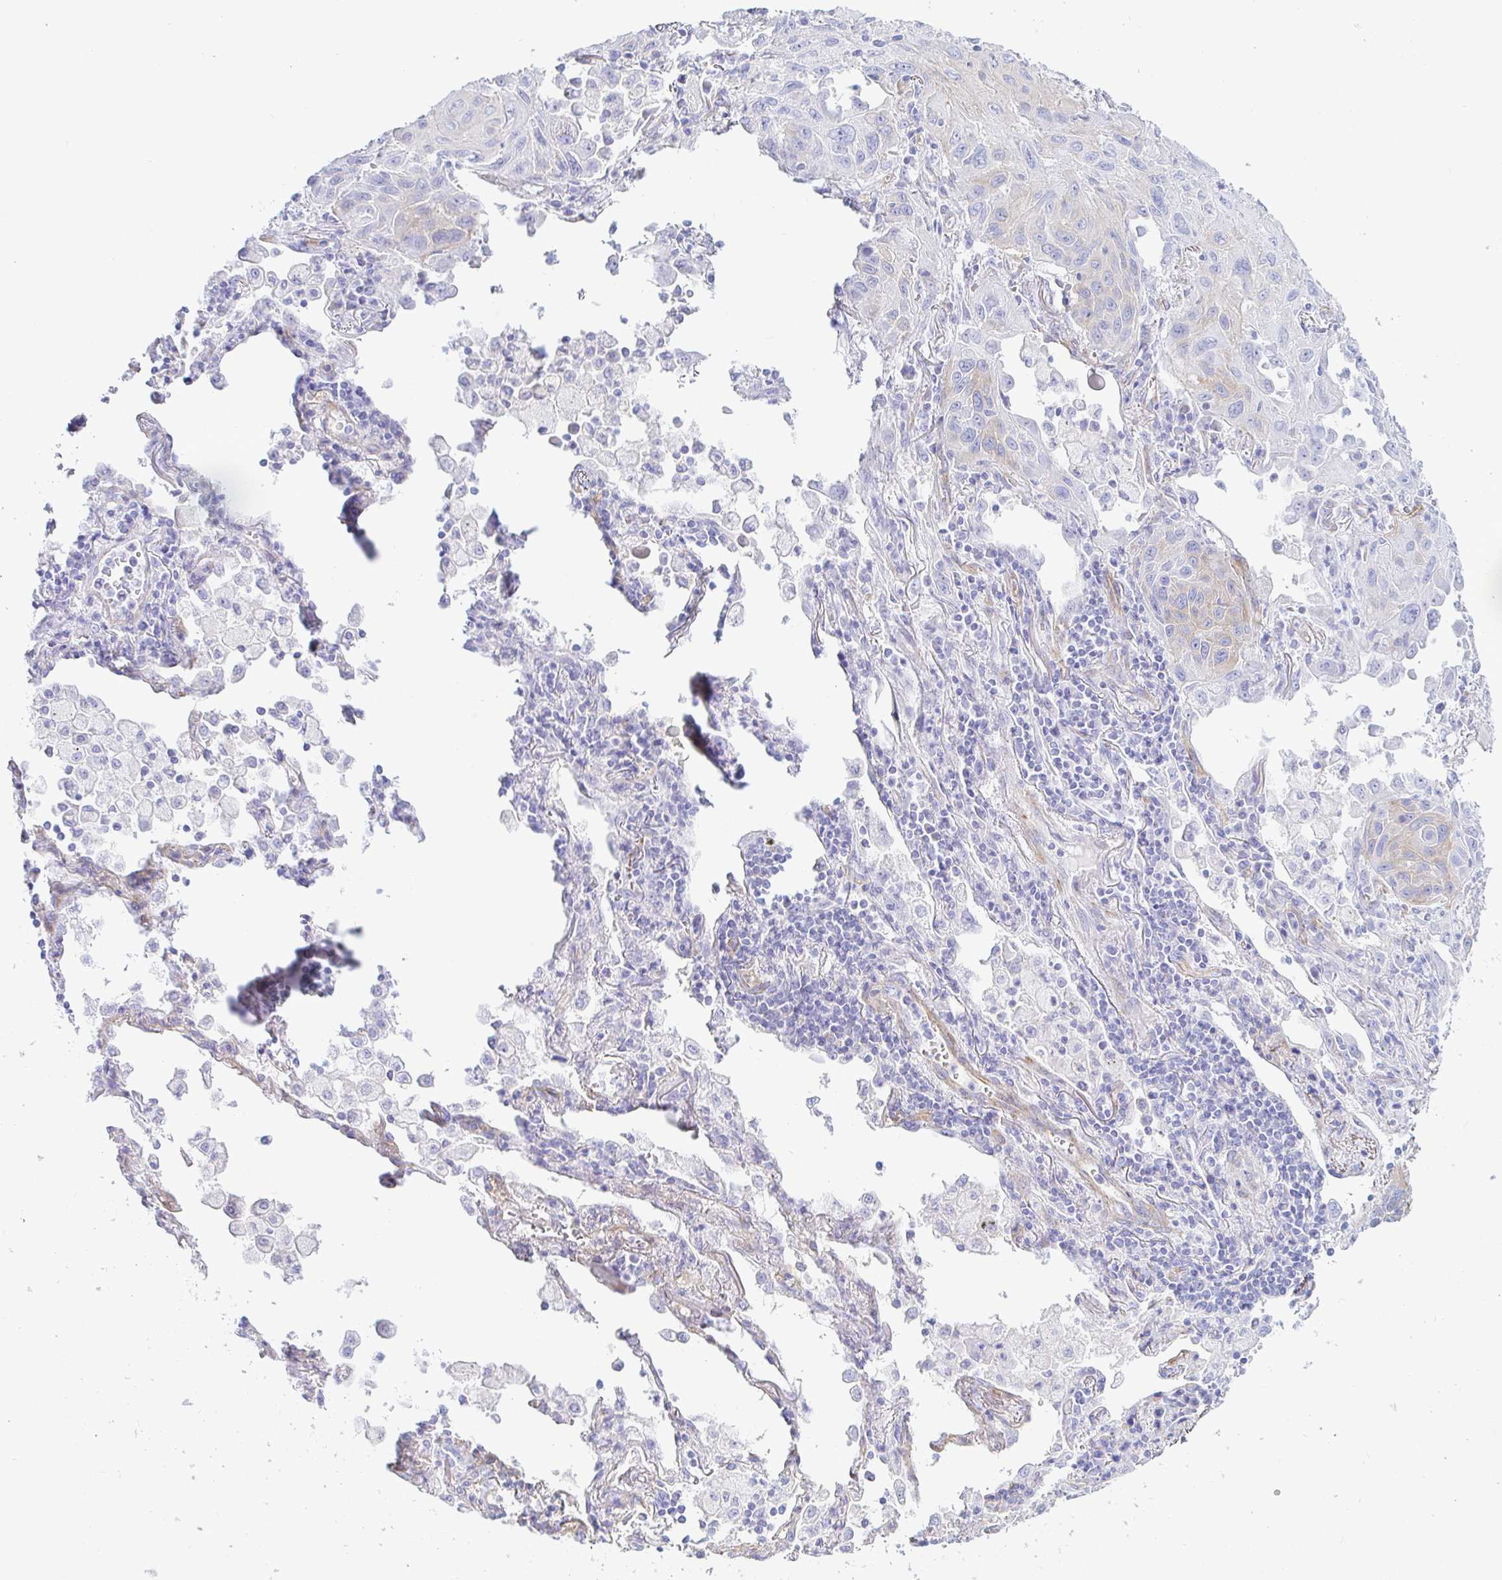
{"staining": {"intensity": "negative", "quantity": "none", "location": "none"}, "tissue": "lung cancer", "cell_type": "Tumor cells", "image_type": "cancer", "snomed": [{"axis": "morphology", "description": "Squamous cell carcinoma, NOS"}, {"axis": "topography", "description": "Lung"}], "caption": "The histopathology image displays no staining of tumor cells in squamous cell carcinoma (lung).", "gene": "ARL4D", "patient": {"sex": "male", "age": 79}}